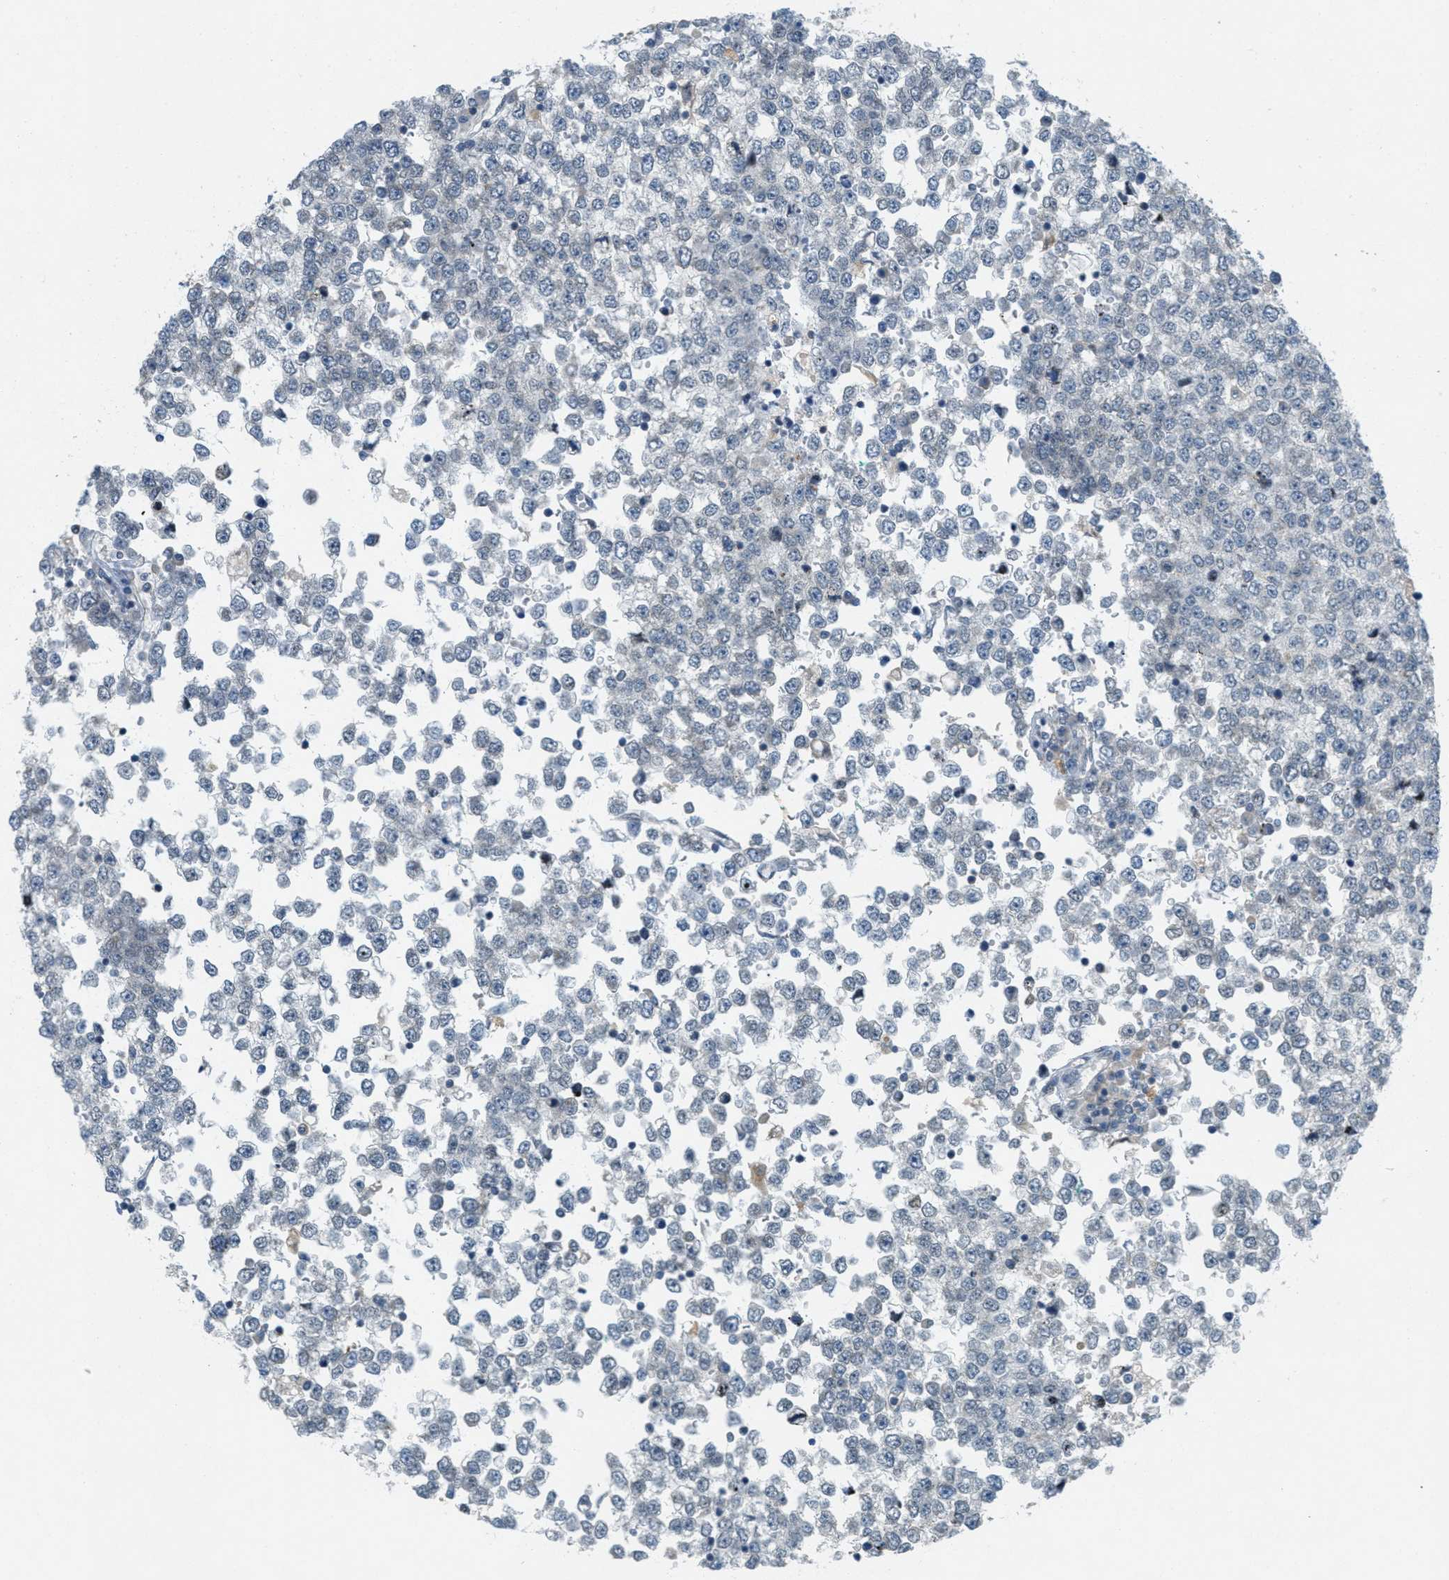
{"staining": {"intensity": "negative", "quantity": "none", "location": "none"}, "tissue": "testis cancer", "cell_type": "Tumor cells", "image_type": "cancer", "snomed": [{"axis": "morphology", "description": "Seminoma, NOS"}, {"axis": "topography", "description": "Testis"}], "caption": "This is an IHC photomicrograph of testis cancer. There is no positivity in tumor cells.", "gene": "SIGMAR1", "patient": {"sex": "male", "age": 65}}